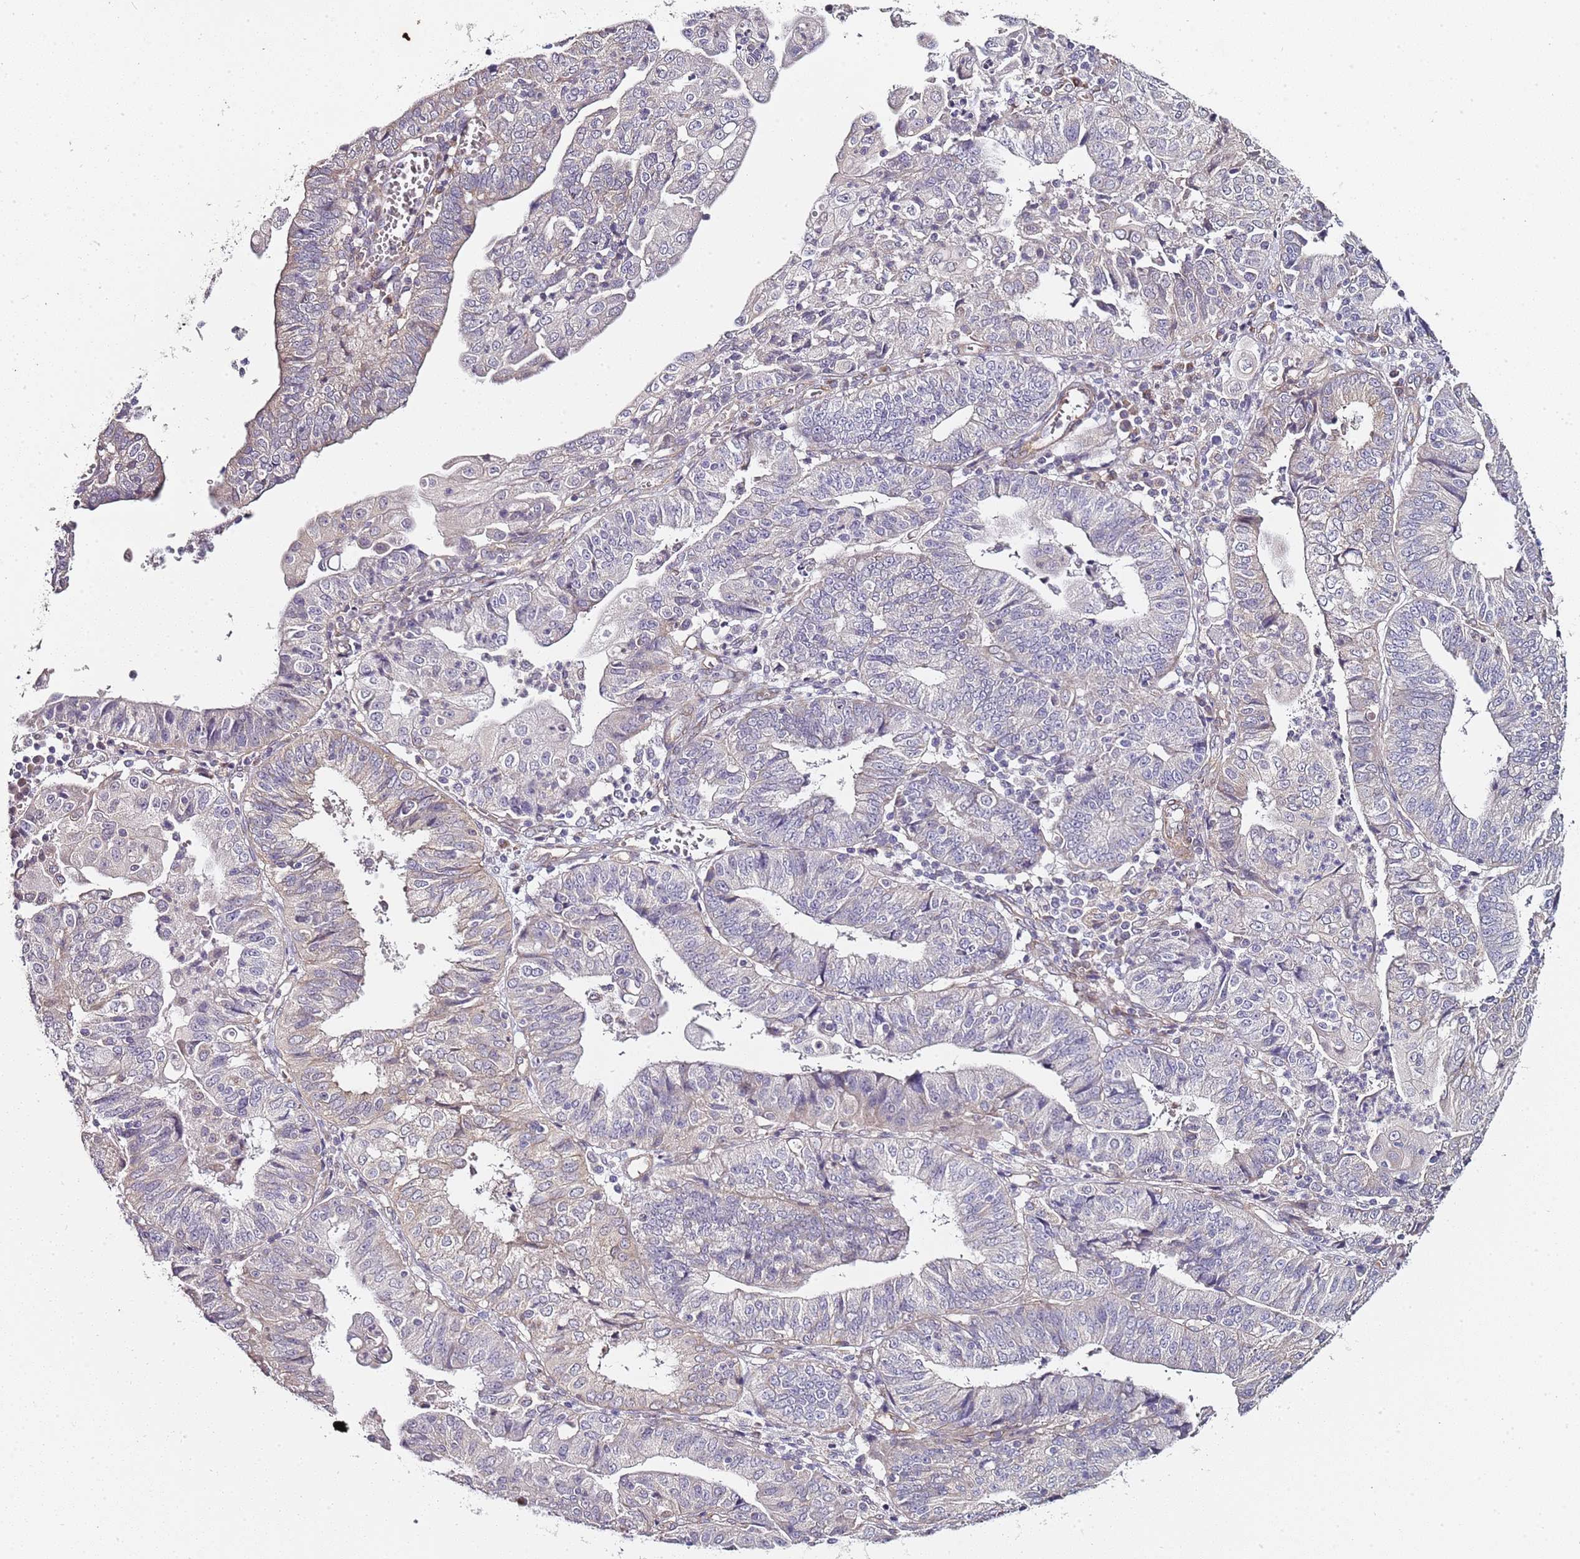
{"staining": {"intensity": "negative", "quantity": "none", "location": "none"}, "tissue": "endometrial cancer", "cell_type": "Tumor cells", "image_type": "cancer", "snomed": [{"axis": "morphology", "description": "Adenocarcinoma, NOS"}, {"axis": "topography", "description": "Endometrium"}], "caption": "Protein analysis of endometrial cancer (adenocarcinoma) demonstrates no significant positivity in tumor cells.", "gene": "TBC1D9", "patient": {"sex": "female", "age": 56}}